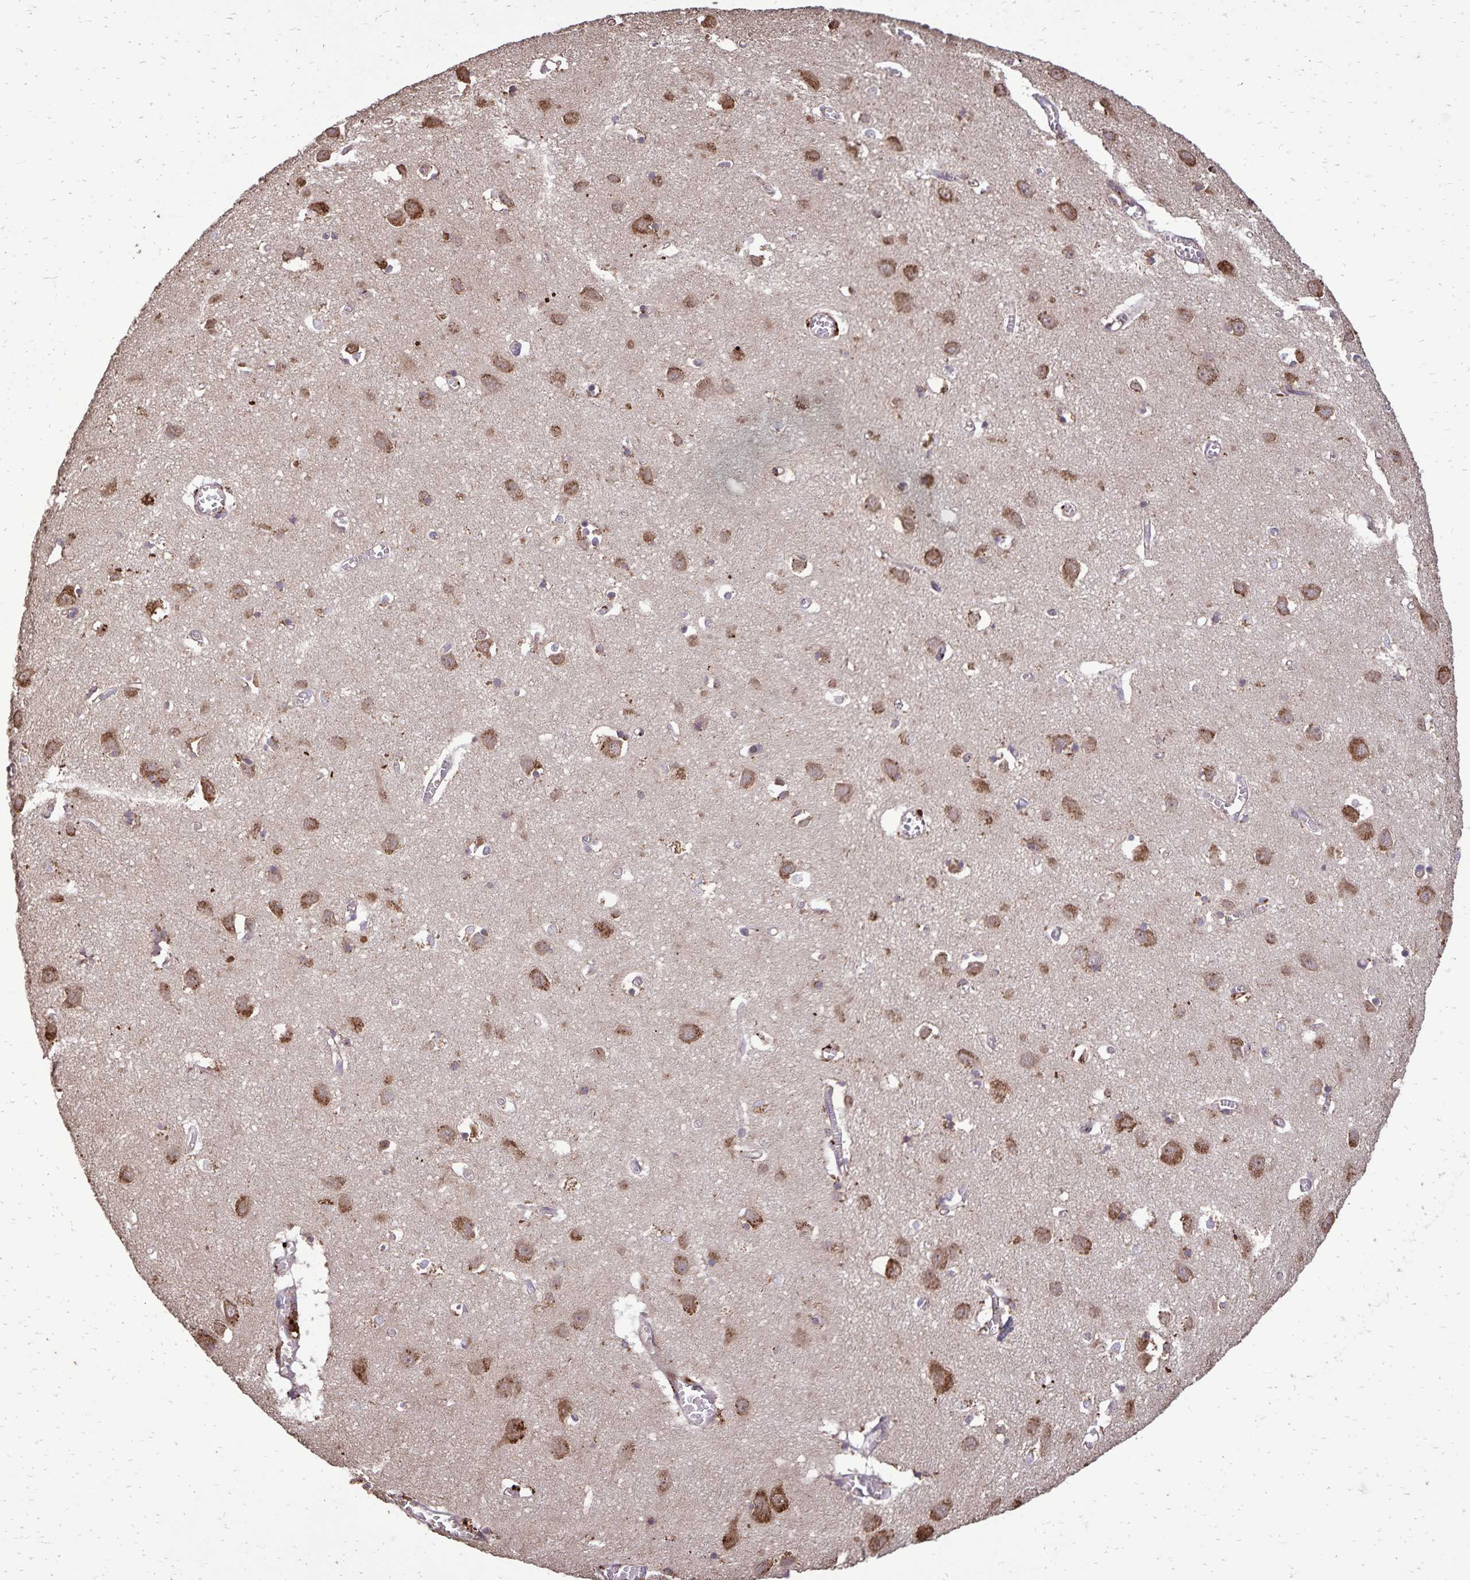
{"staining": {"intensity": "negative", "quantity": "none", "location": "none"}, "tissue": "cerebral cortex", "cell_type": "Endothelial cells", "image_type": "normal", "snomed": [{"axis": "morphology", "description": "Normal tissue, NOS"}, {"axis": "topography", "description": "Cerebral cortex"}], "caption": "Endothelial cells show no significant staining in normal cerebral cortex. (Stains: DAB (3,3'-diaminobenzidine) immunohistochemistry with hematoxylin counter stain, Microscopy: brightfield microscopy at high magnification).", "gene": "CHMP1B", "patient": {"sex": "male", "age": 70}}